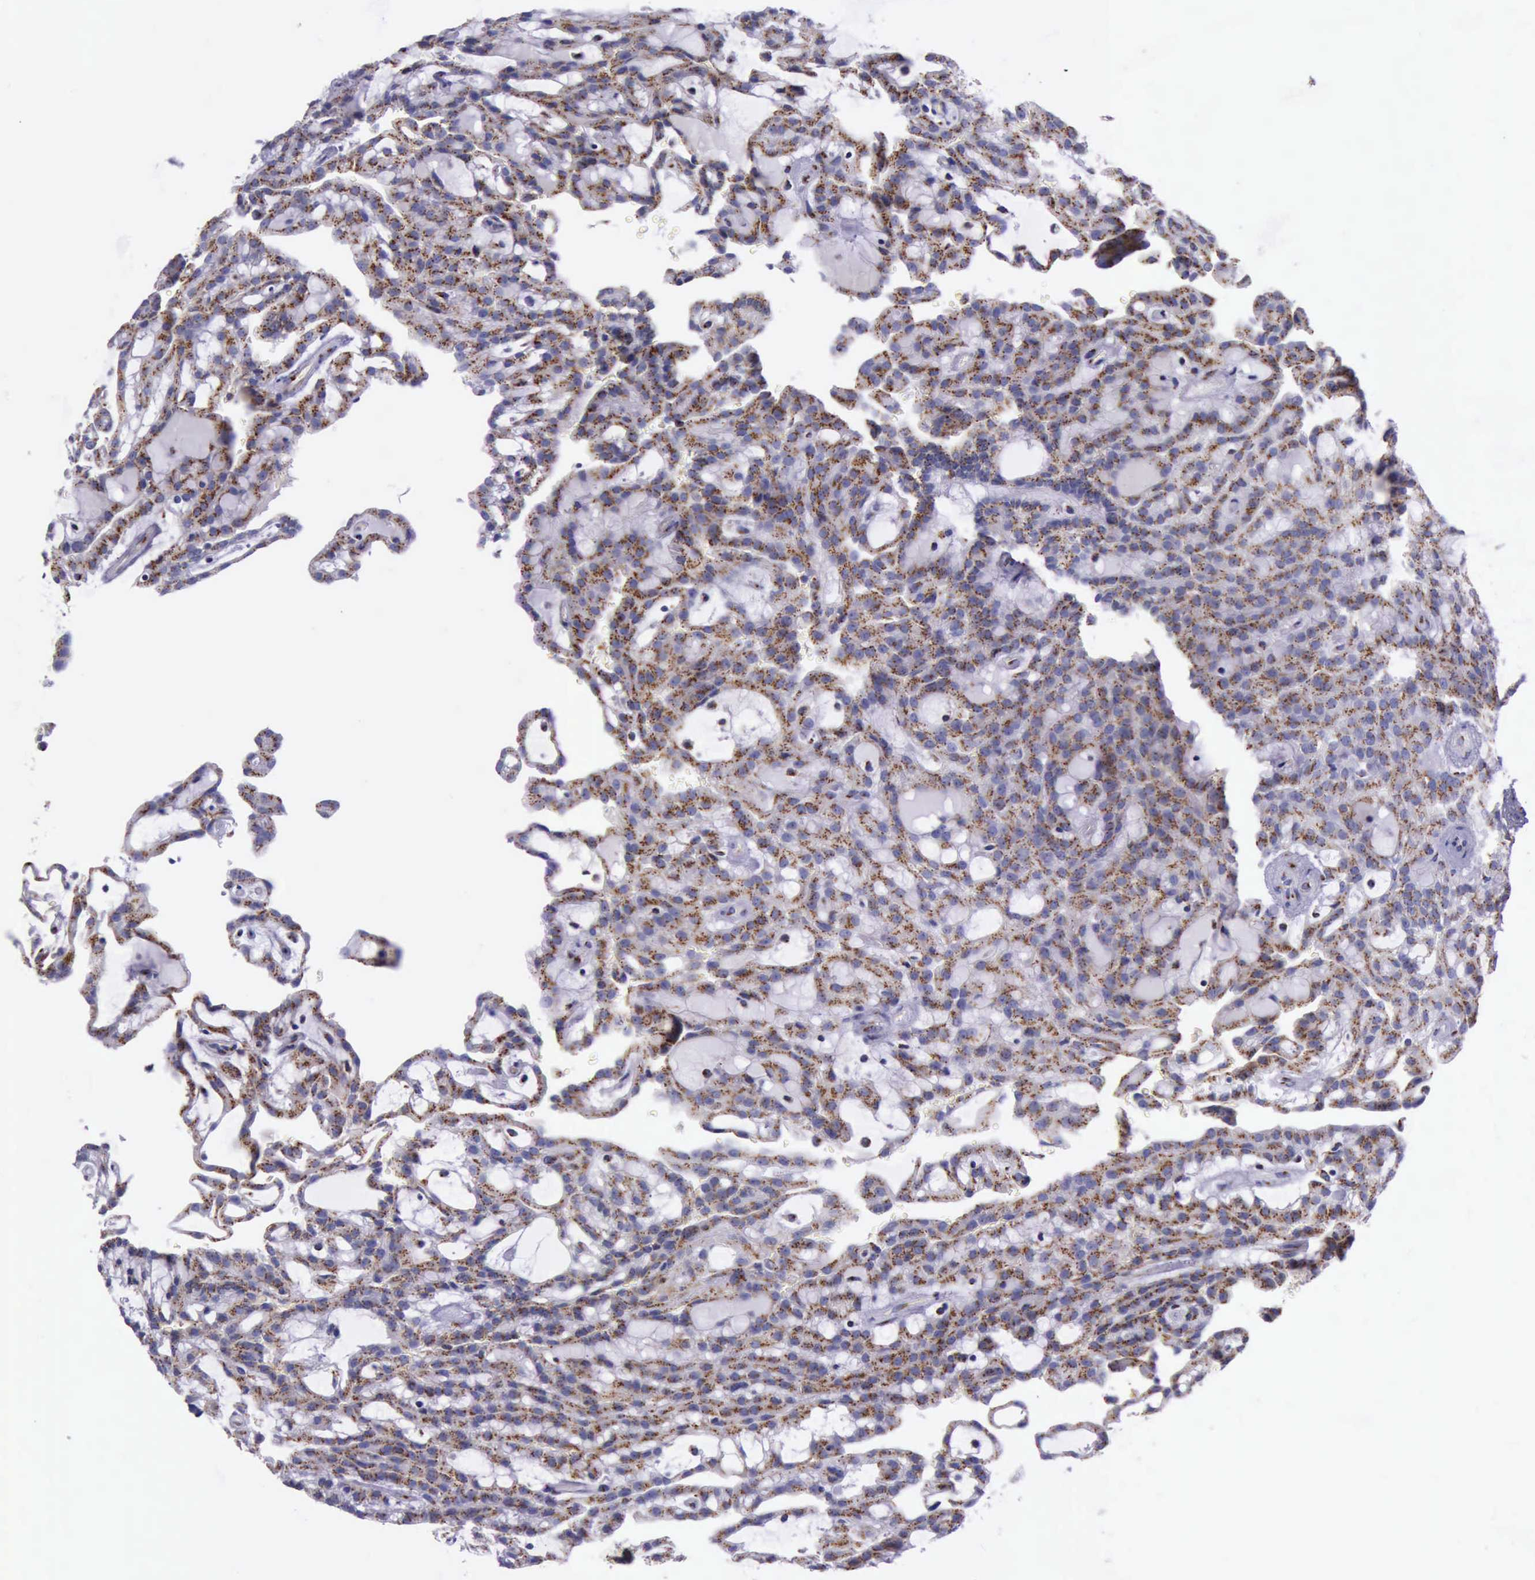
{"staining": {"intensity": "strong", "quantity": ">75%", "location": "cytoplasmic/membranous"}, "tissue": "renal cancer", "cell_type": "Tumor cells", "image_type": "cancer", "snomed": [{"axis": "morphology", "description": "Adenocarcinoma, NOS"}, {"axis": "topography", "description": "Kidney"}], "caption": "A high-resolution histopathology image shows immunohistochemistry staining of renal cancer (adenocarcinoma), which demonstrates strong cytoplasmic/membranous positivity in about >75% of tumor cells.", "gene": "GOLGA5", "patient": {"sex": "male", "age": 63}}